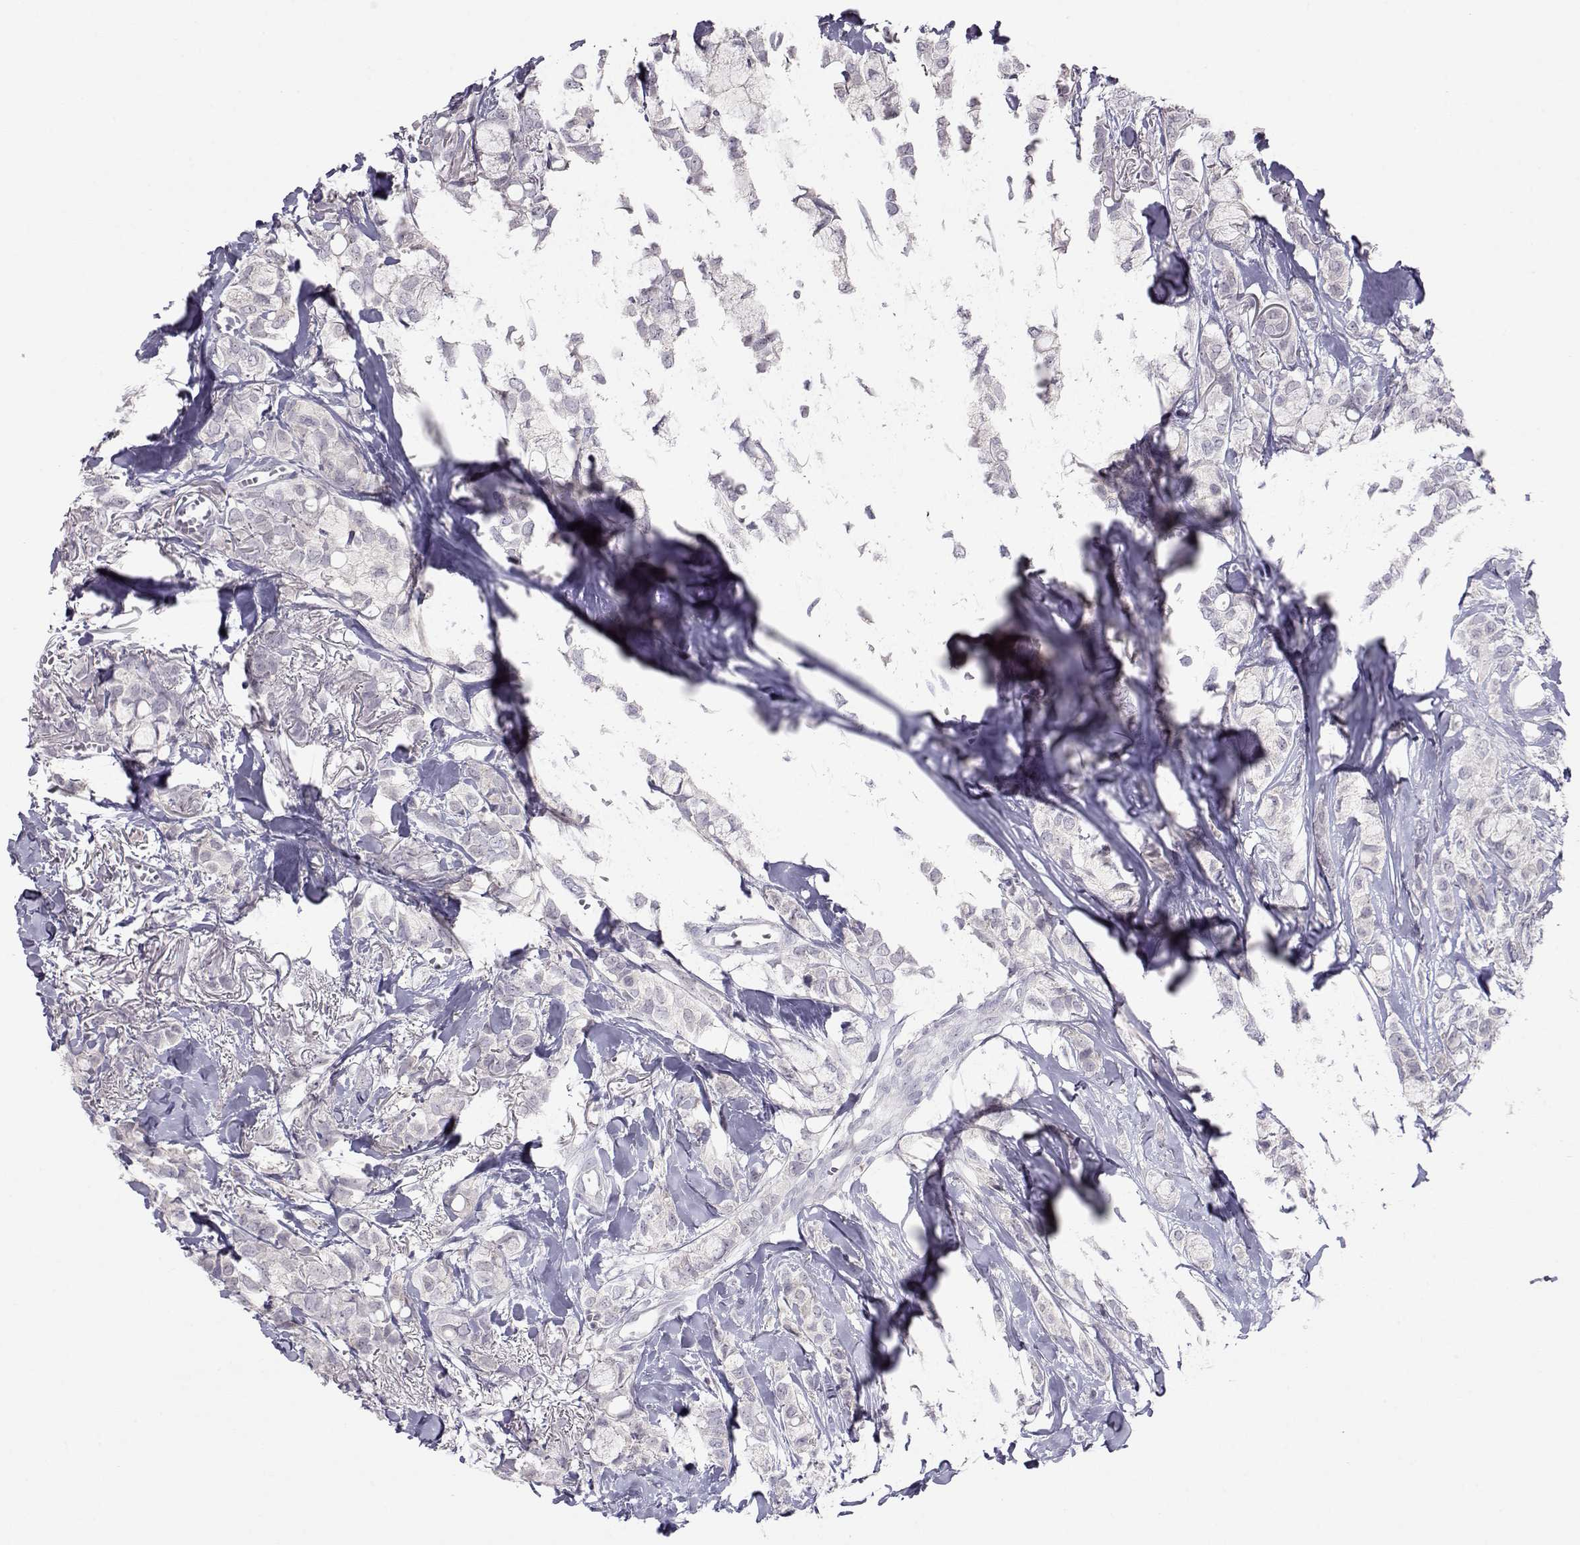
{"staining": {"intensity": "negative", "quantity": "none", "location": "none"}, "tissue": "breast cancer", "cell_type": "Tumor cells", "image_type": "cancer", "snomed": [{"axis": "morphology", "description": "Duct carcinoma"}, {"axis": "topography", "description": "Breast"}], "caption": "A micrograph of breast cancer stained for a protein exhibits no brown staining in tumor cells.", "gene": "NPVF", "patient": {"sex": "female", "age": 85}}